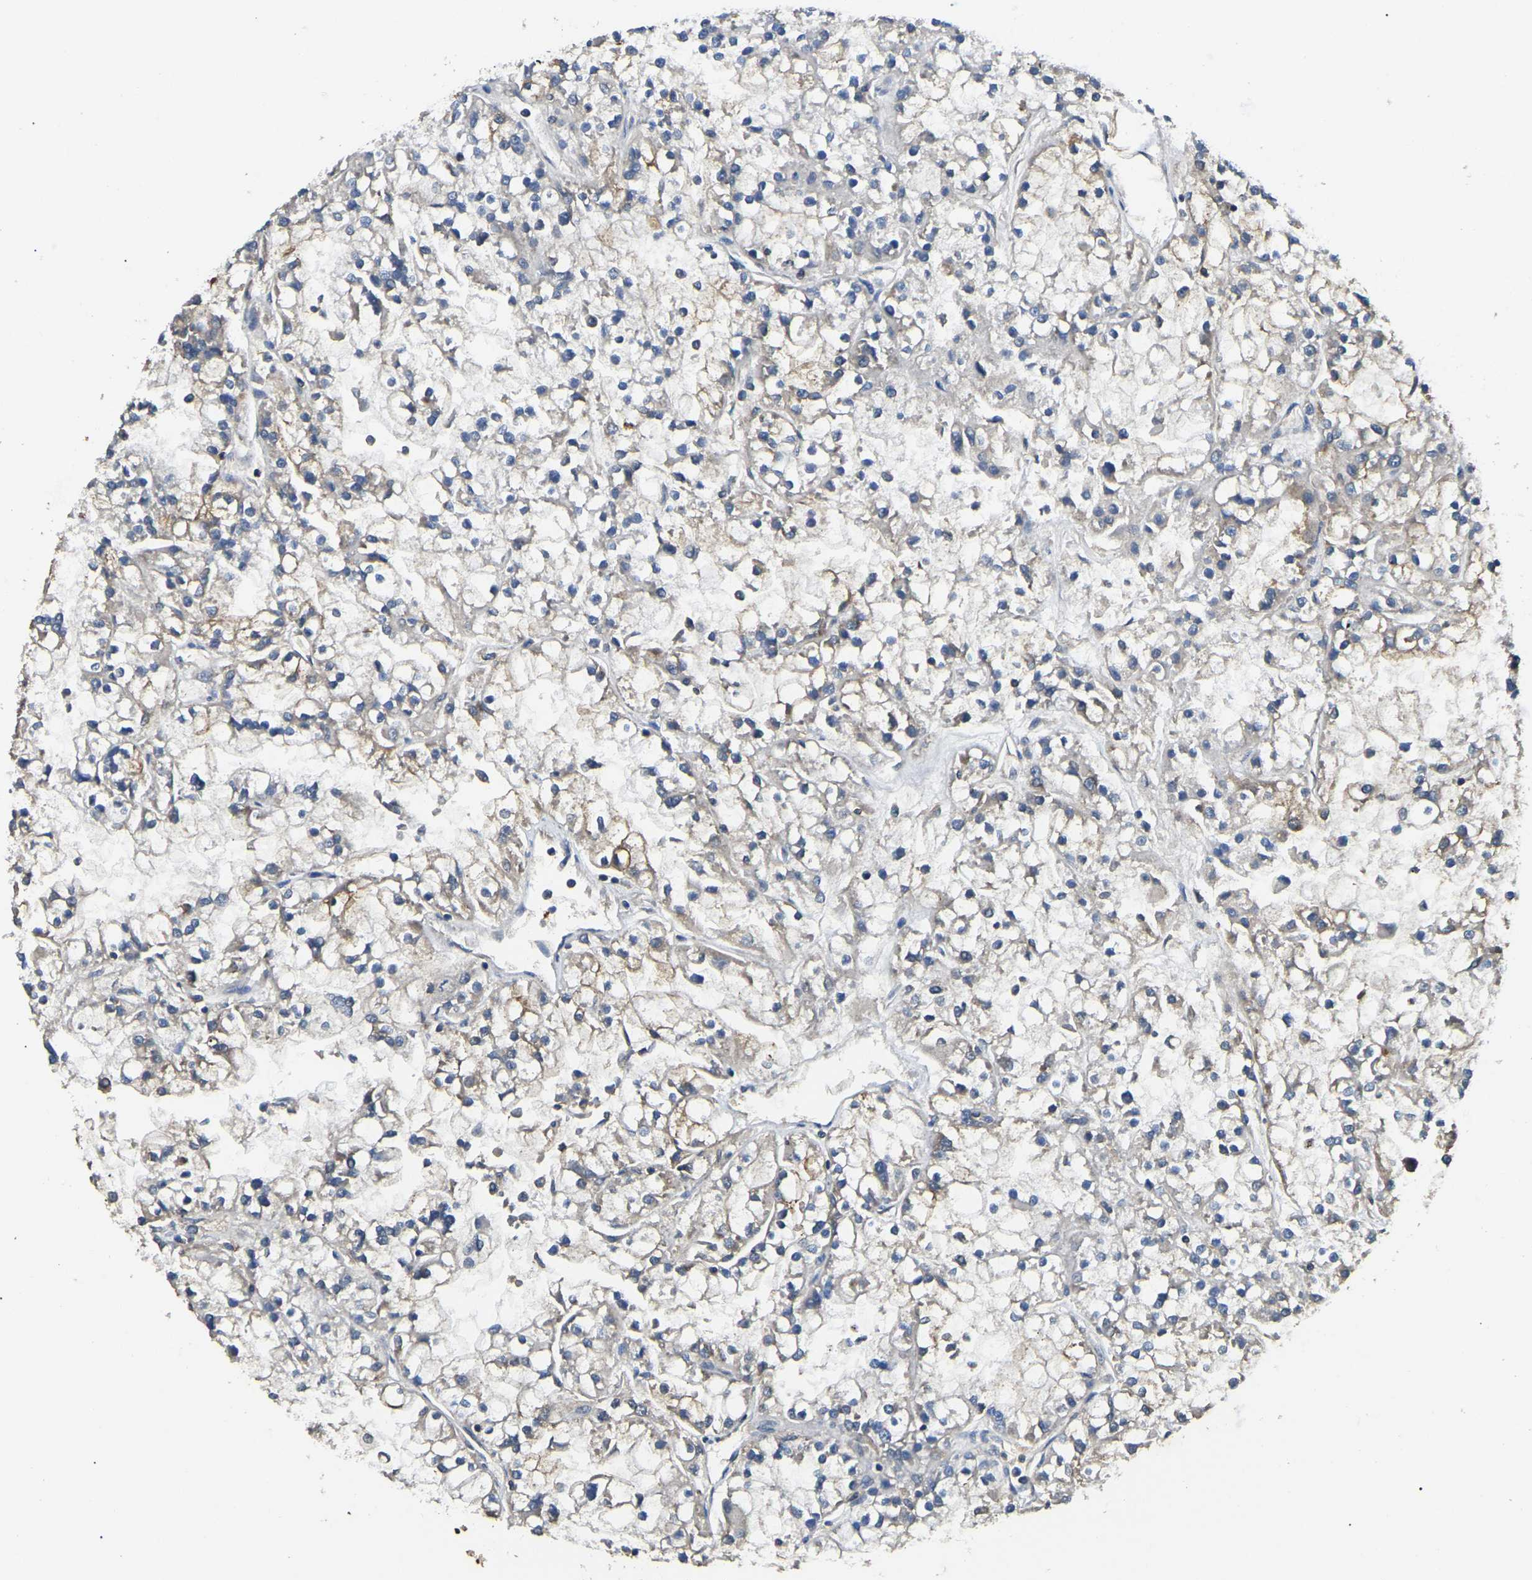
{"staining": {"intensity": "negative", "quantity": "none", "location": "none"}, "tissue": "renal cancer", "cell_type": "Tumor cells", "image_type": "cancer", "snomed": [{"axis": "morphology", "description": "Adenocarcinoma, NOS"}, {"axis": "topography", "description": "Kidney"}], "caption": "Tumor cells show no significant positivity in renal cancer.", "gene": "SMPD2", "patient": {"sex": "female", "age": 52}}